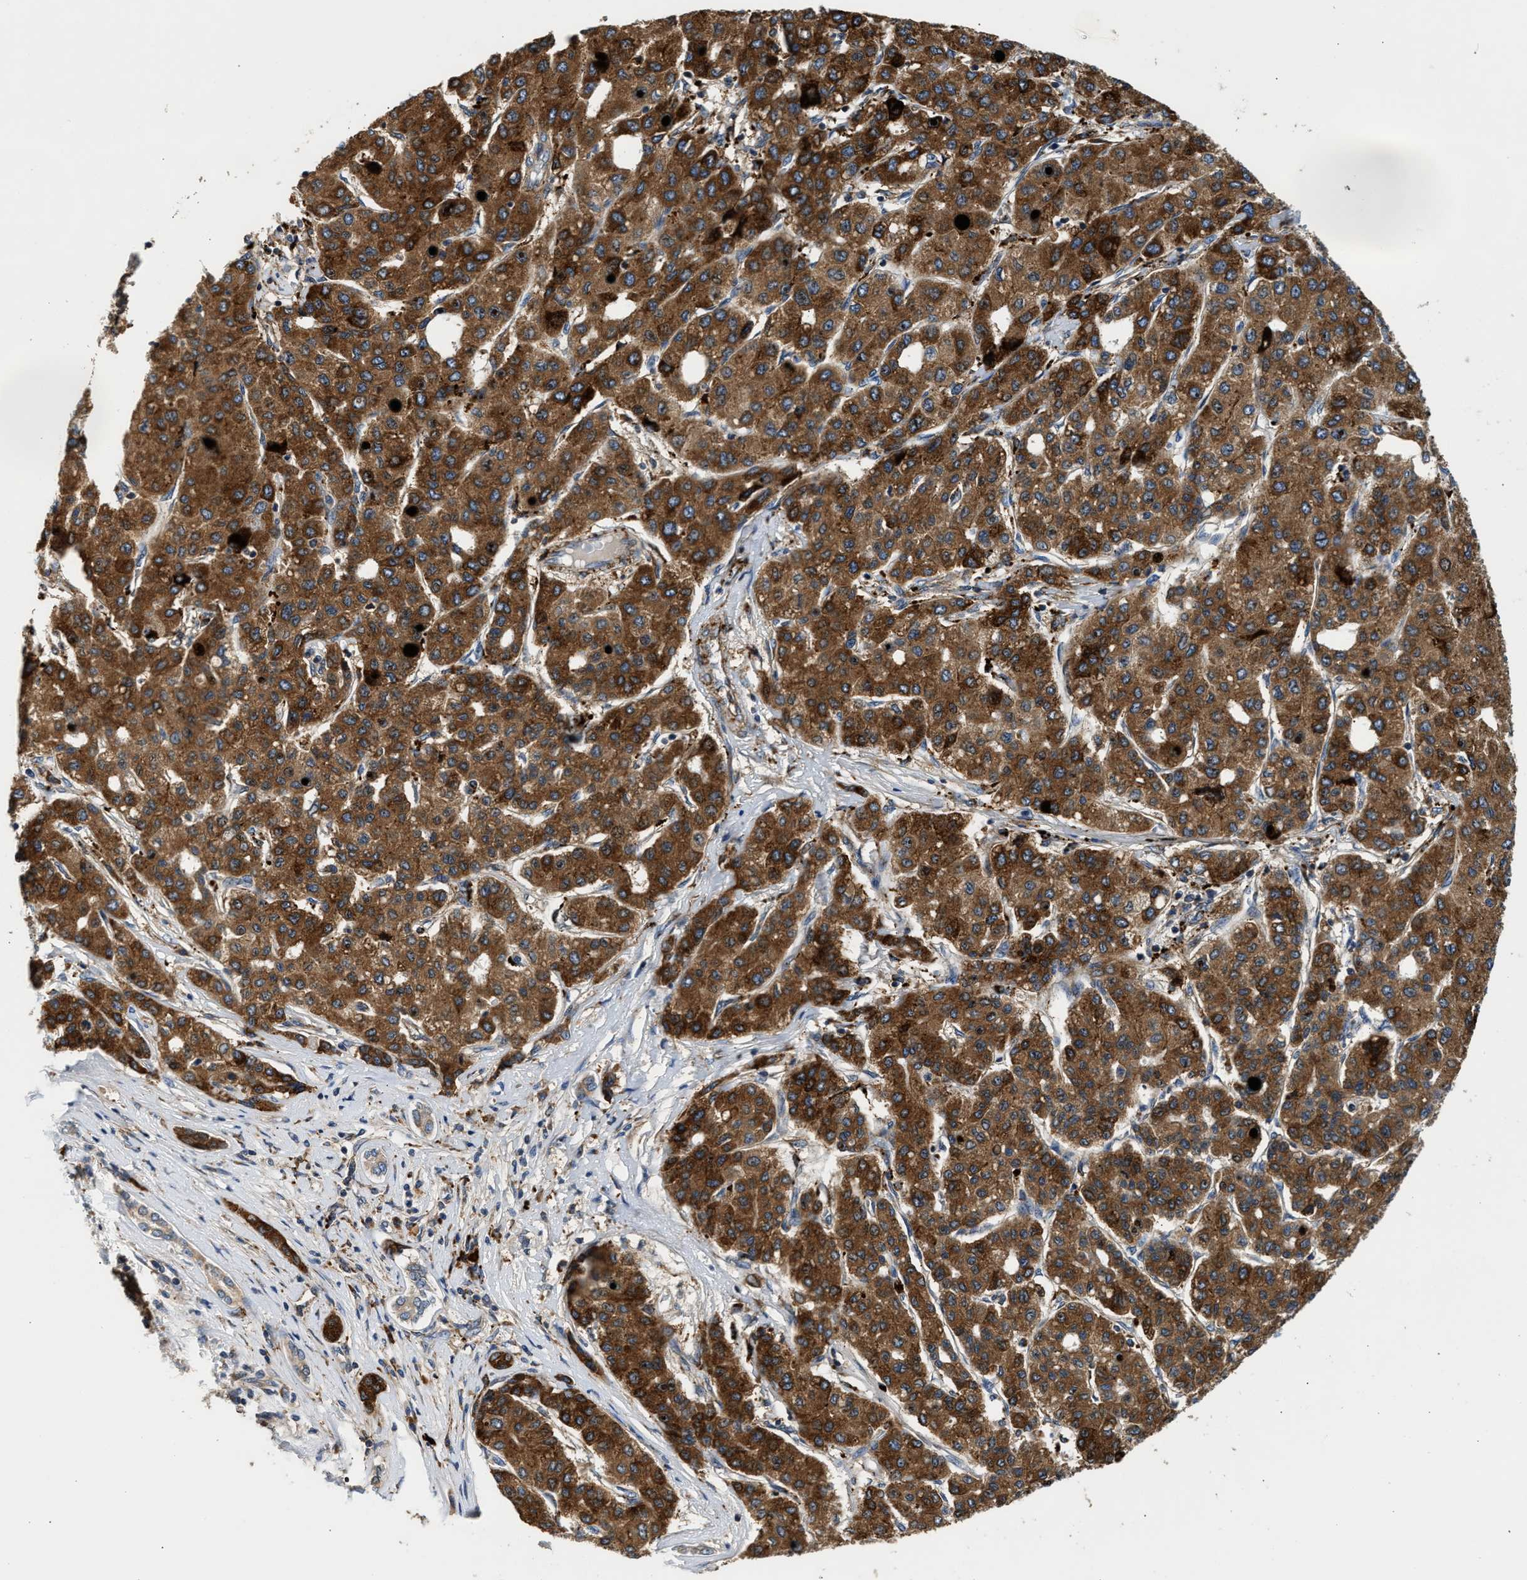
{"staining": {"intensity": "strong", "quantity": ">75%", "location": "cytoplasmic/membranous"}, "tissue": "liver cancer", "cell_type": "Tumor cells", "image_type": "cancer", "snomed": [{"axis": "morphology", "description": "Carcinoma, Hepatocellular, NOS"}, {"axis": "topography", "description": "Liver"}], "caption": "Human liver cancer (hepatocellular carcinoma) stained with a protein marker demonstrates strong staining in tumor cells.", "gene": "AMZ1", "patient": {"sex": "male", "age": 65}}